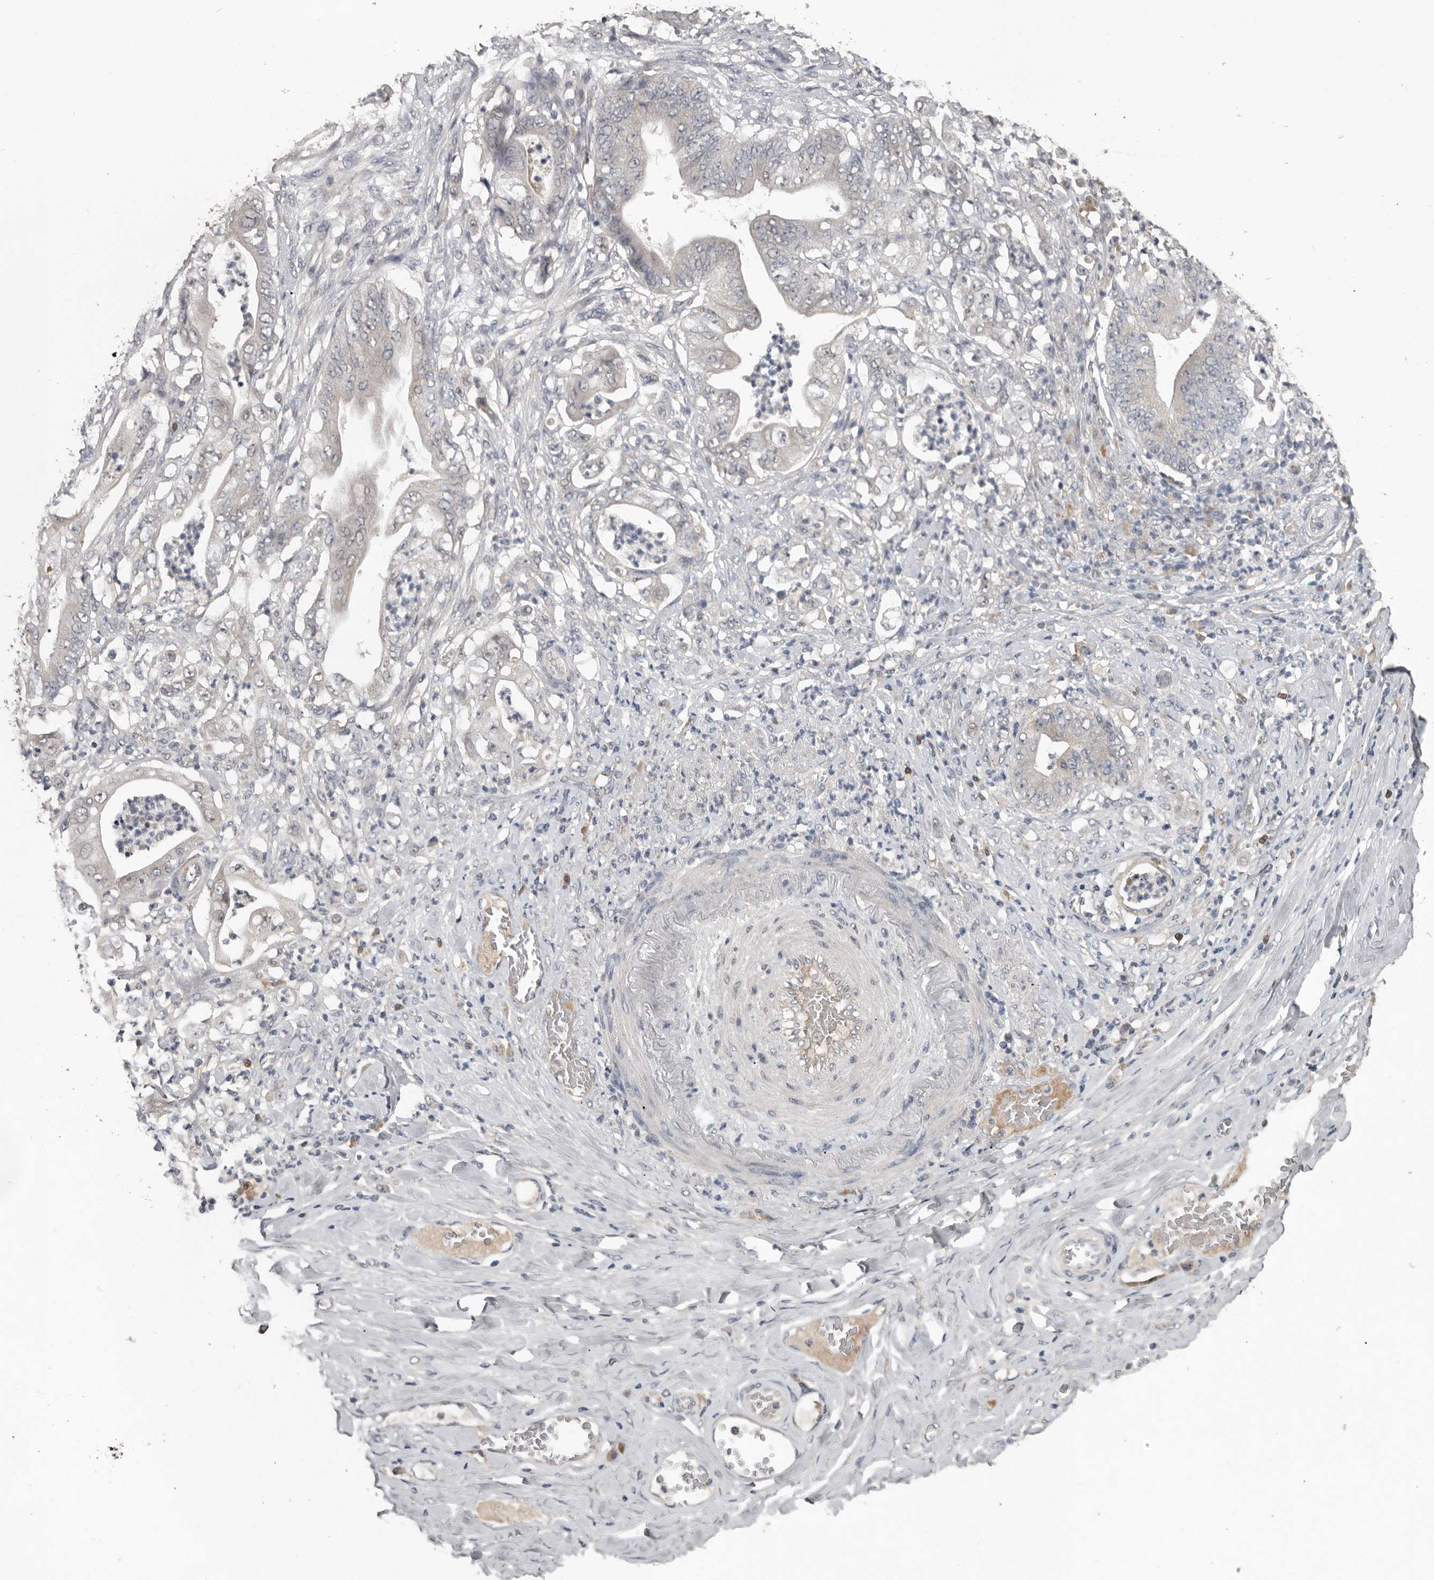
{"staining": {"intensity": "negative", "quantity": "none", "location": "none"}, "tissue": "stomach cancer", "cell_type": "Tumor cells", "image_type": "cancer", "snomed": [{"axis": "morphology", "description": "Adenocarcinoma, NOS"}, {"axis": "topography", "description": "Stomach"}], "caption": "Immunohistochemistry of adenocarcinoma (stomach) reveals no expression in tumor cells.", "gene": "MTF1", "patient": {"sex": "female", "age": 73}}